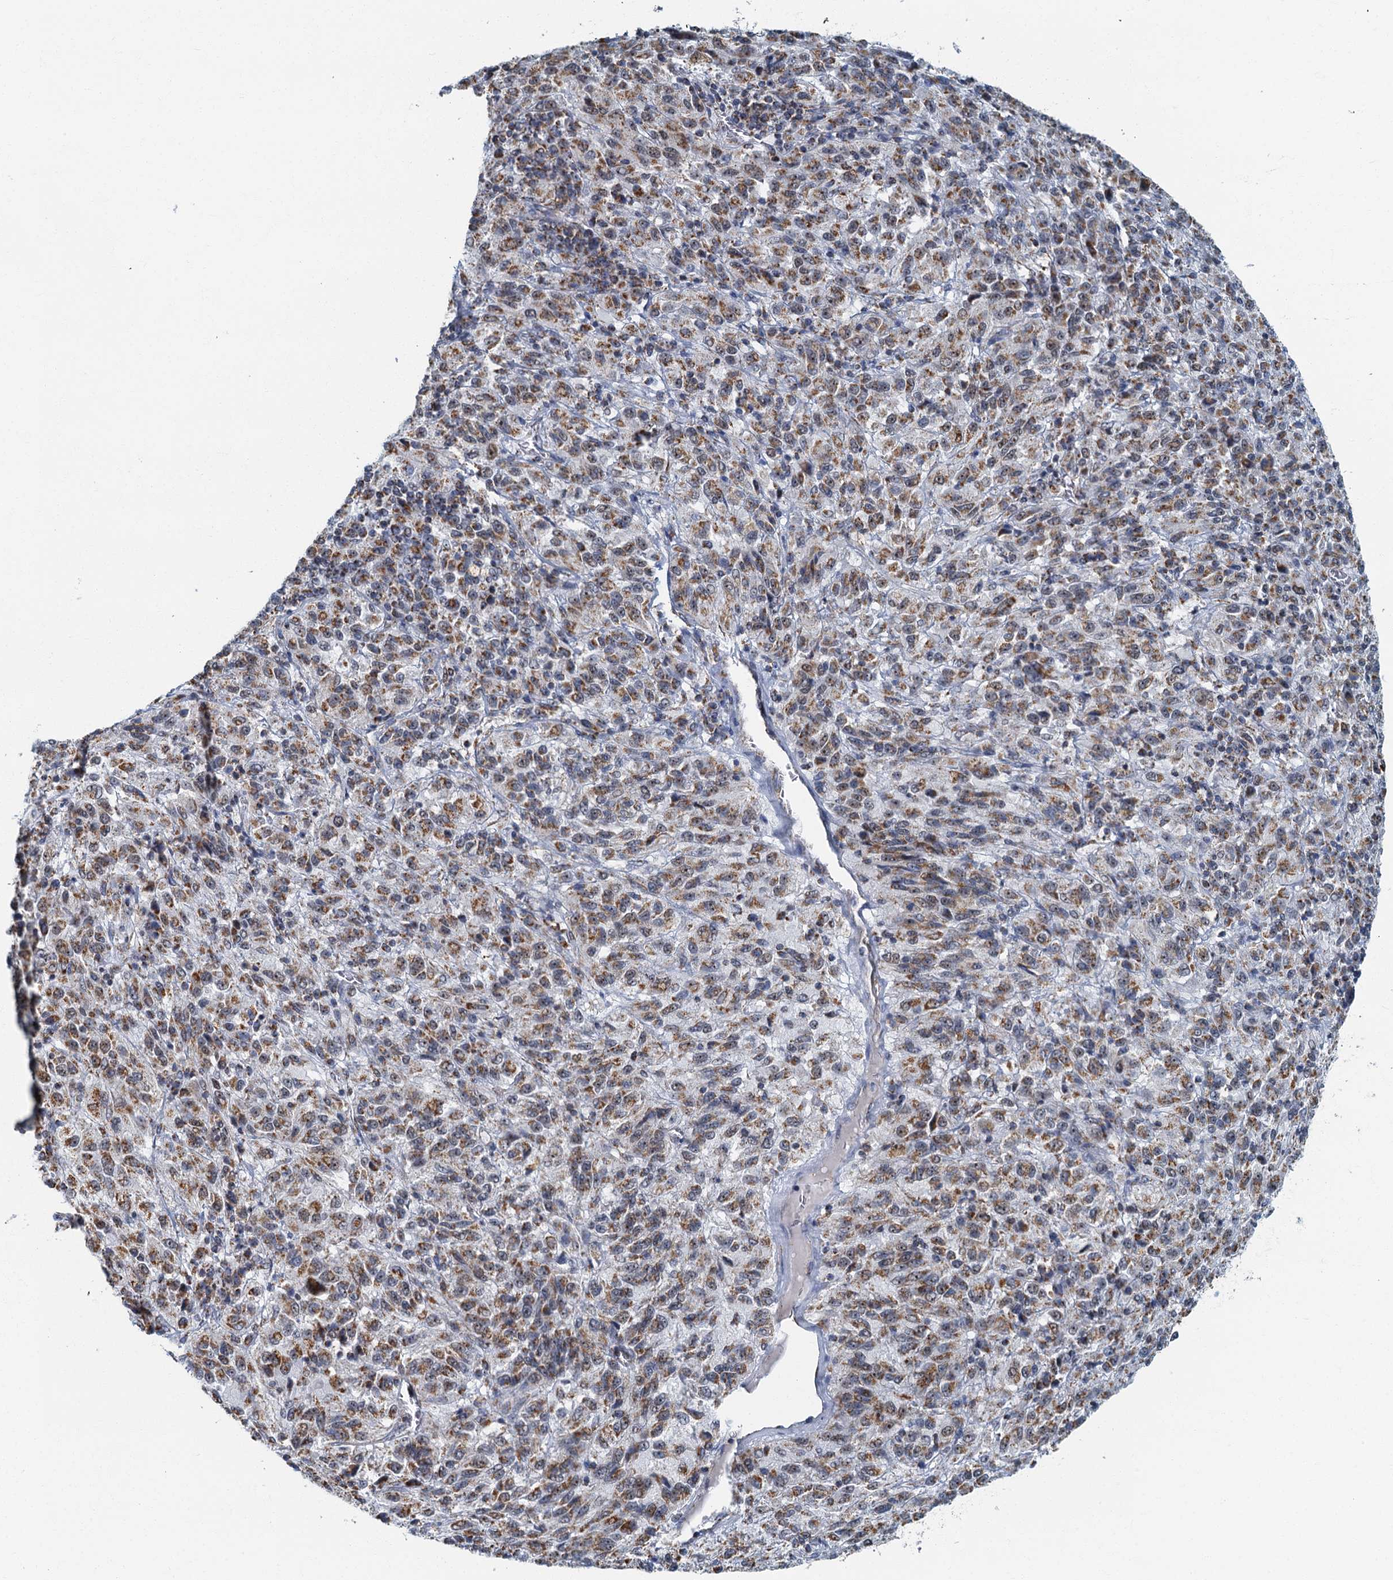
{"staining": {"intensity": "moderate", "quantity": ">75%", "location": "cytoplasmic/membranous"}, "tissue": "melanoma", "cell_type": "Tumor cells", "image_type": "cancer", "snomed": [{"axis": "morphology", "description": "Malignant melanoma, Metastatic site"}, {"axis": "topography", "description": "Lung"}], "caption": "IHC histopathology image of human malignant melanoma (metastatic site) stained for a protein (brown), which exhibits medium levels of moderate cytoplasmic/membranous positivity in about >75% of tumor cells.", "gene": "RAD9B", "patient": {"sex": "male", "age": 64}}